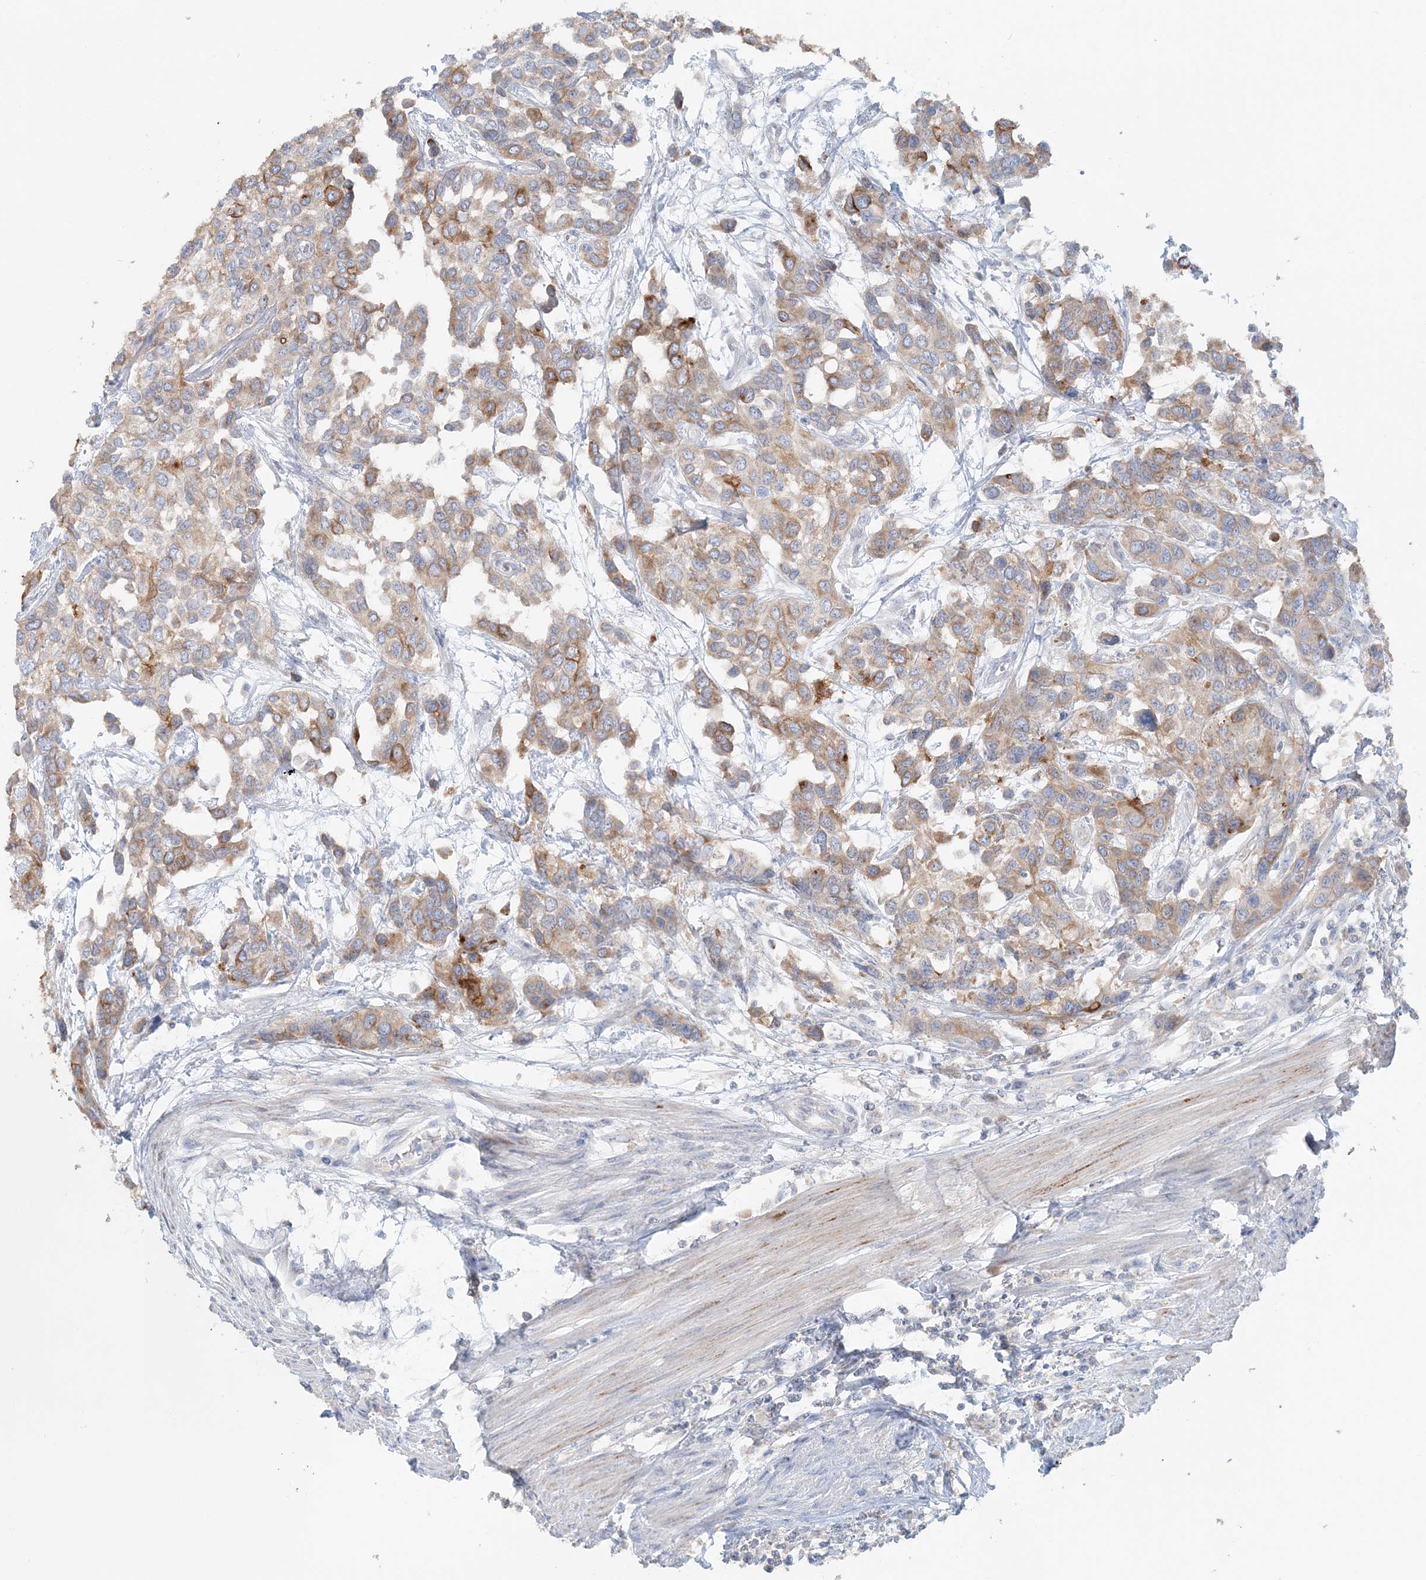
{"staining": {"intensity": "moderate", "quantity": ">75%", "location": "cytoplasmic/membranous"}, "tissue": "urothelial cancer", "cell_type": "Tumor cells", "image_type": "cancer", "snomed": [{"axis": "morphology", "description": "Normal tissue, NOS"}, {"axis": "morphology", "description": "Urothelial carcinoma, High grade"}, {"axis": "topography", "description": "Vascular tissue"}, {"axis": "topography", "description": "Urinary bladder"}], "caption": "The image displays a brown stain indicating the presence of a protein in the cytoplasmic/membranous of tumor cells in urothelial cancer.", "gene": "TBC1D5", "patient": {"sex": "female", "age": 56}}